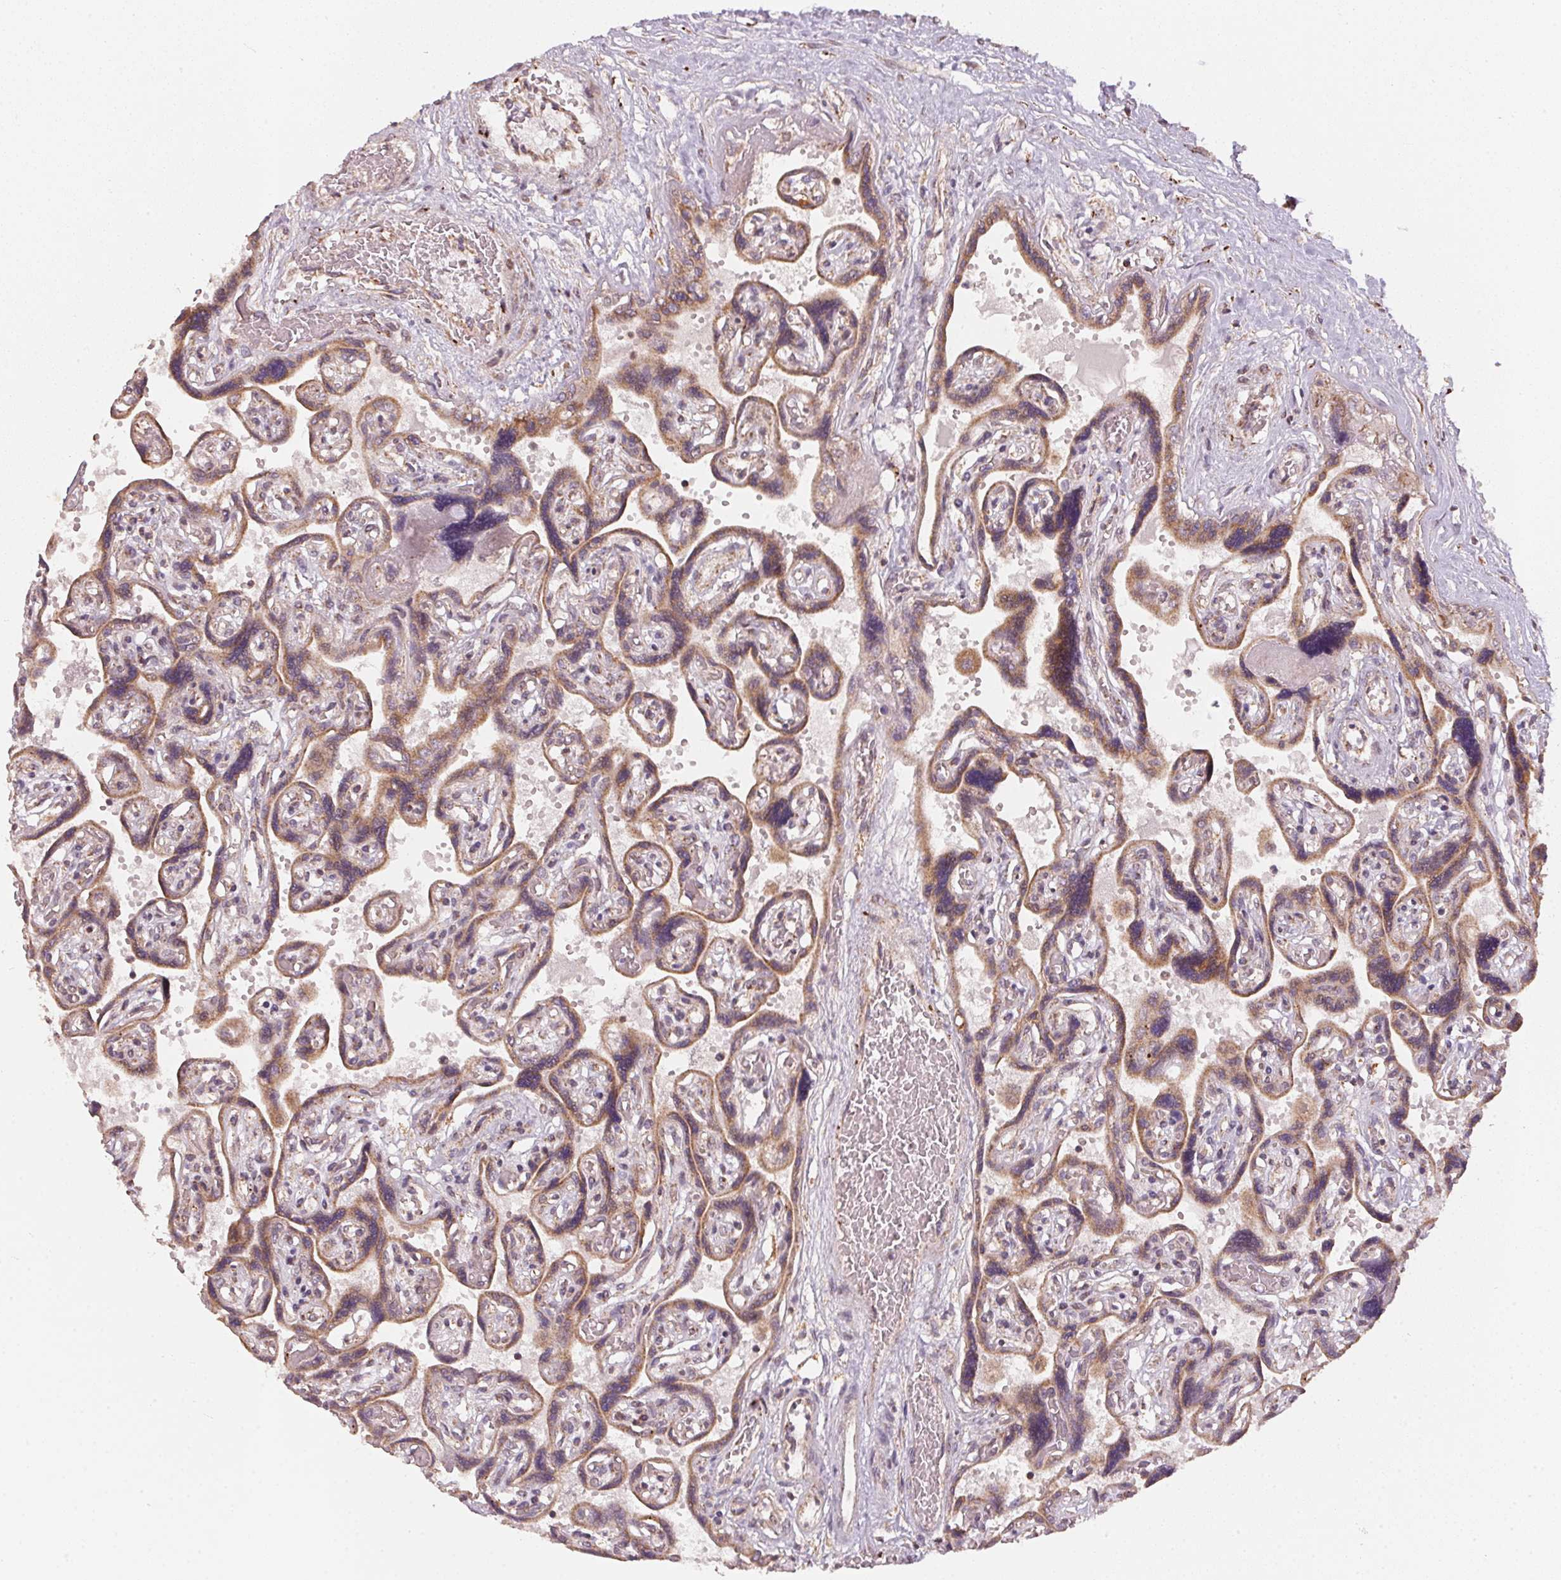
{"staining": {"intensity": "moderate", "quantity": ">75%", "location": "cytoplasmic/membranous"}, "tissue": "placenta", "cell_type": "Decidual cells", "image_type": "normal", "snomed": [{"axis": "morphology", "description": "Normal tissue, NOS"}, {"axis": "topography", "description": "Placenta"}], "caption": "Decidual cells reveal moderate cytoplasmic/membranous expression in approximately >75% of cells in normal placenta.", "gene": "MATCAP1", "patient": {"sex": "female", "age": 32}}